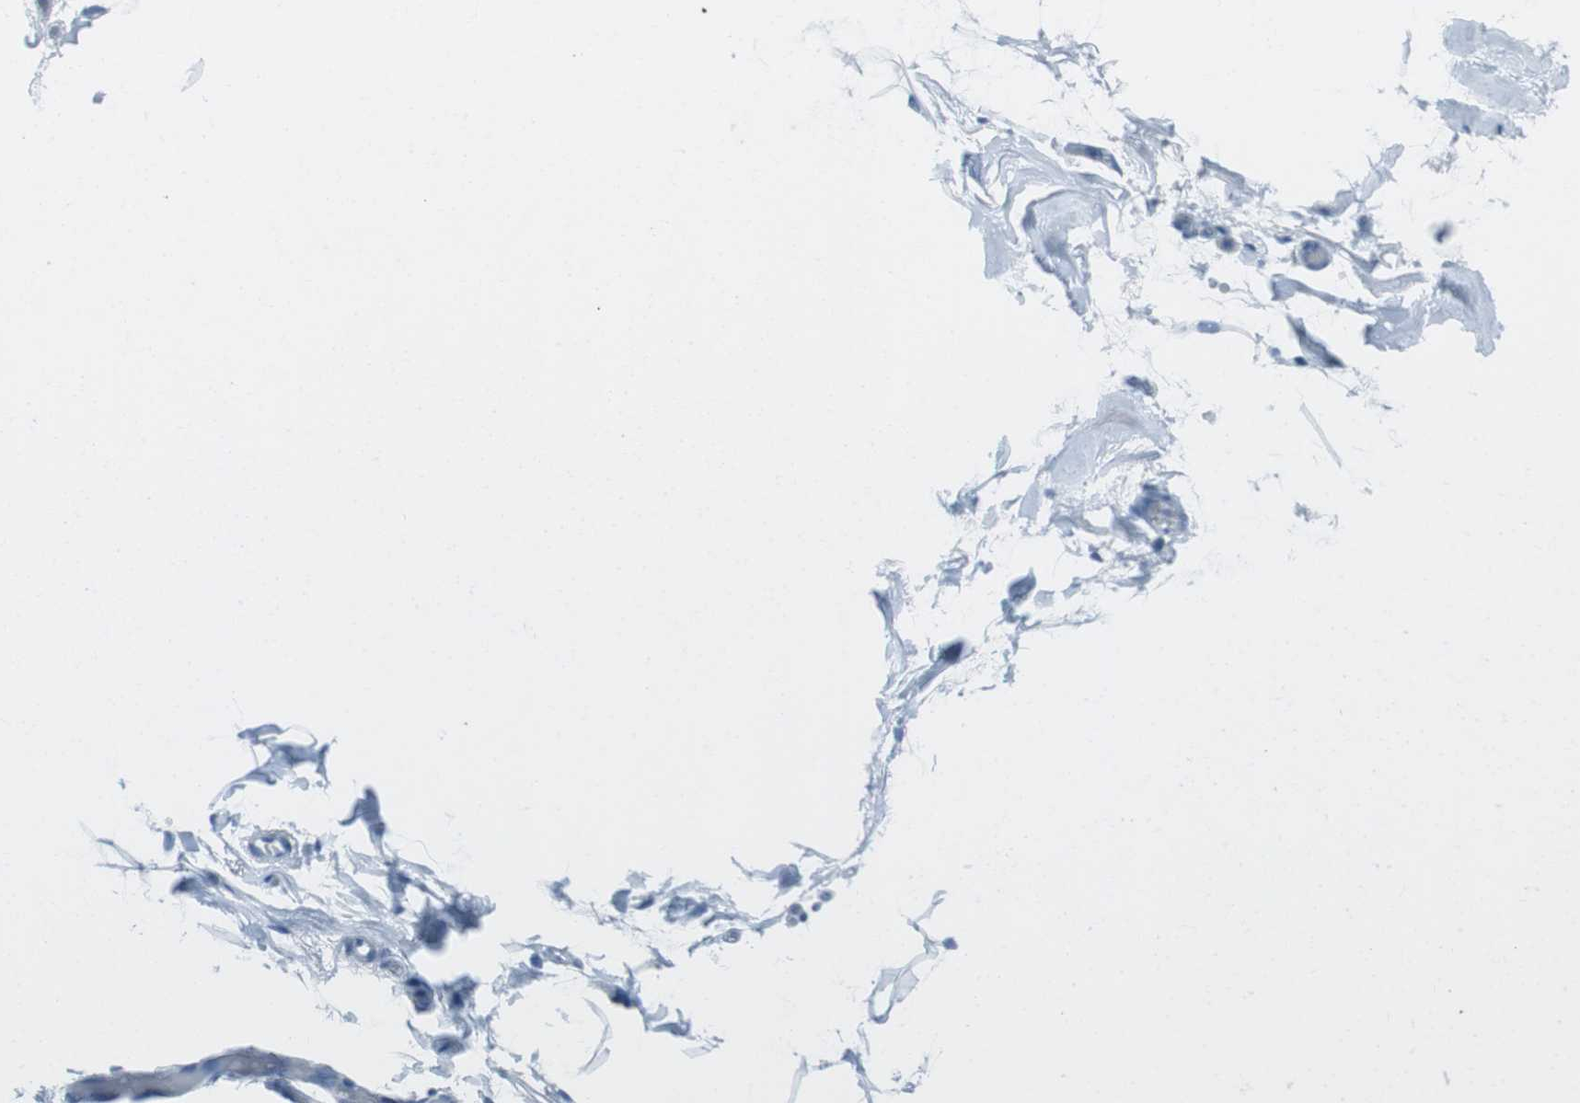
{"staining": {"intensity": "negative", "quantity": "none", "location": "none"}, "tissue": "adipose tissue", "cell_type": "Adipocytes", "image_type": "normal", "snomed": [{"axis": "morphology", "description": "Normal tissue, NOS"}, {"axis": "topography", "description": "Breast"}, {"axis": "topography", "description": "Soft tissue"}], "caption": "Immunohistochemistry (IHC) micrograph of benign adipose tissue: adipose tissue stained with DAB demonstrates no significant protein staining in adipocytes.", "gene": "TMEM207", "patient": {"sex": "female", "age": 75}}